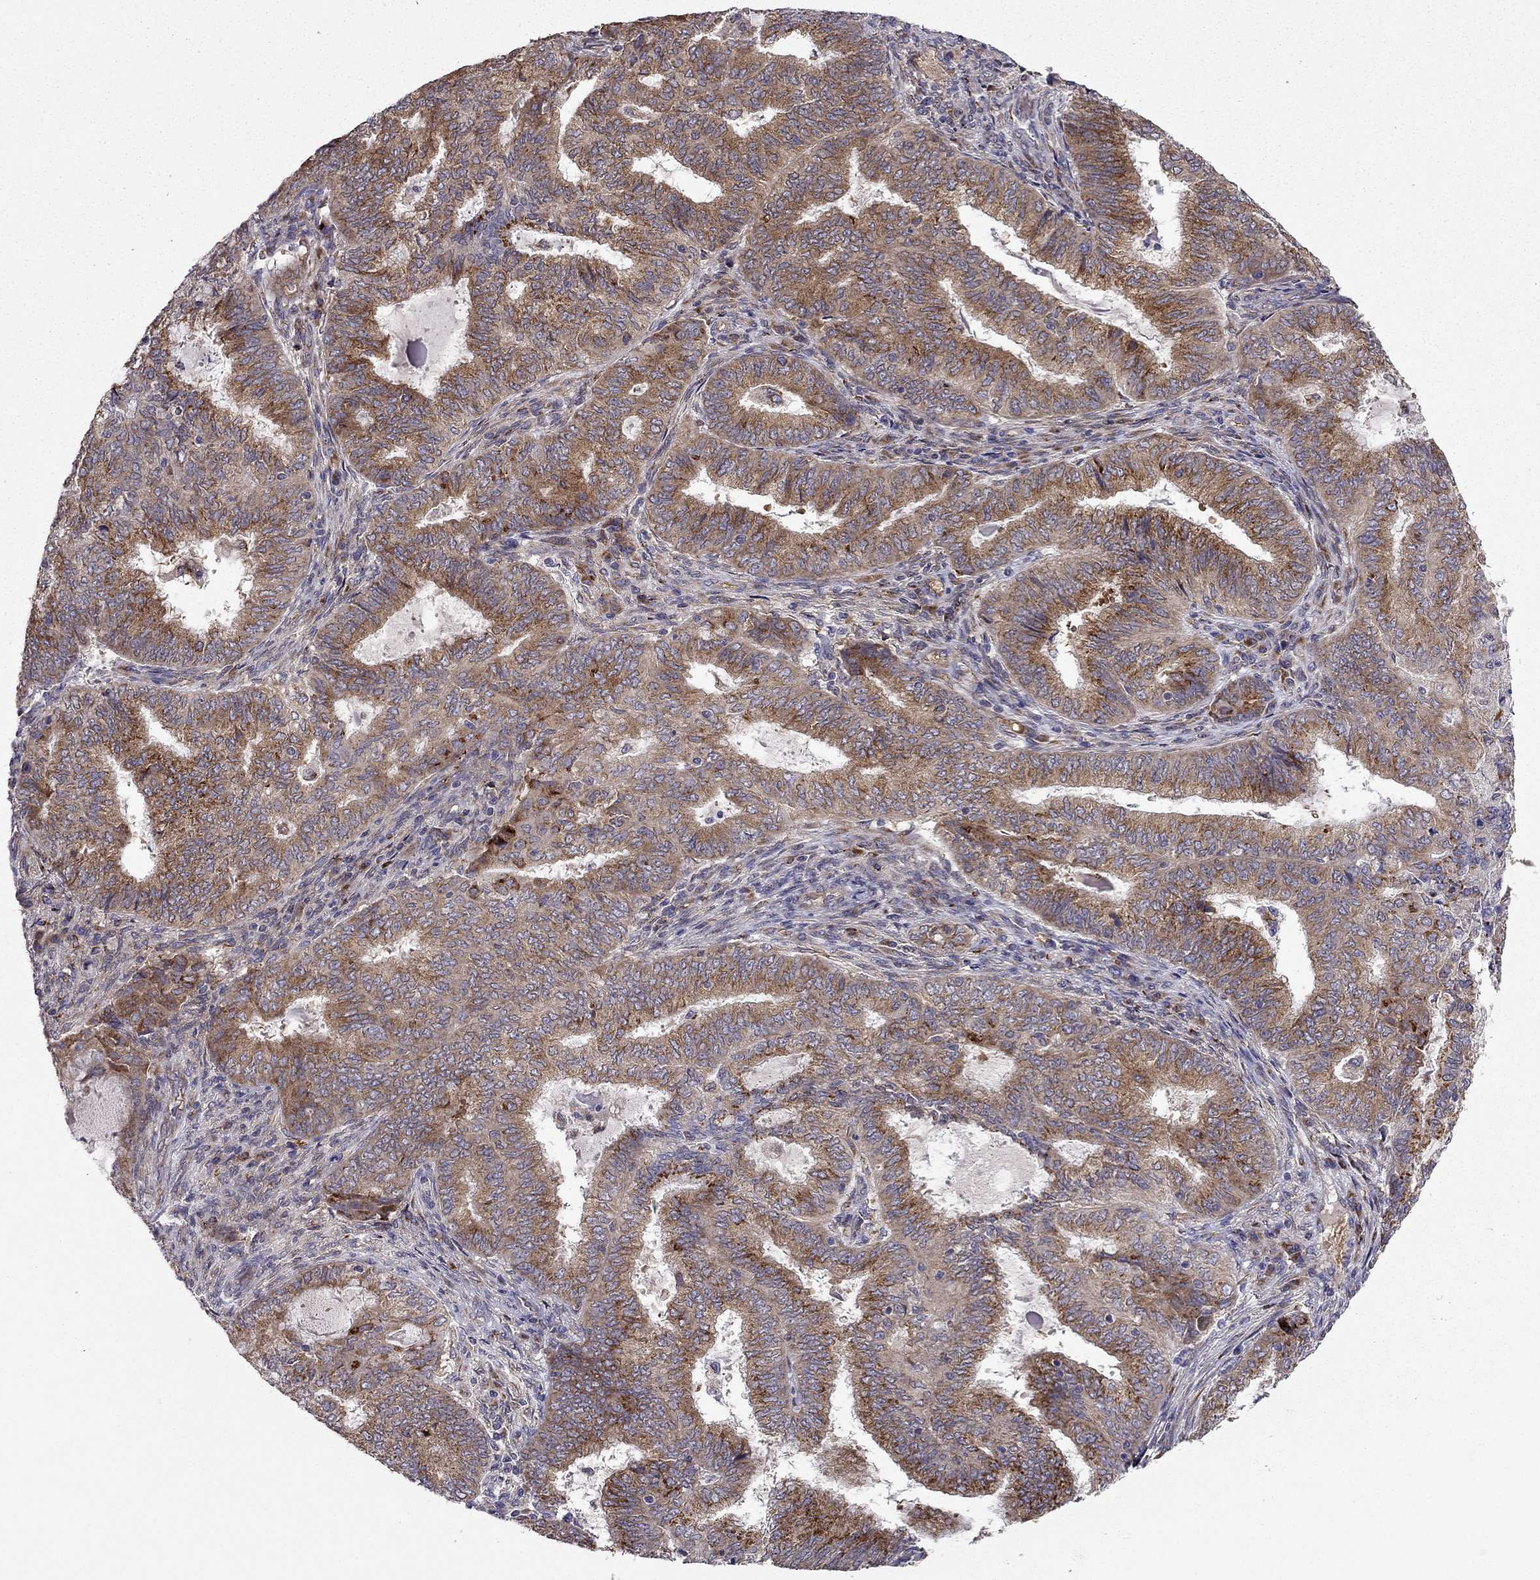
{"staining": {"intensity": "strong", "quantity": ">75%", "location": "cytoplasmic/membranous"}, "tissue": "endometrial cancer", "cell_type": "Tumor cells", "image_type": "cancer", "snomed": [{"axis": "morphology", "description": "Adenocarcinoma, NOS"}, {"axis": "topography", "description": "Endometrium"}], "caption": "High-magnification brightfield microscopy of endometrial cancer stained with DAB (brown) and counterstained with hematoxylin (blue). tumor cells exhibit strong cytoplasmic/membranous expression is present in approximately>75% of cells.", "gene": "B4GALT7", "patient": {"sex": "female", "age": 62}}